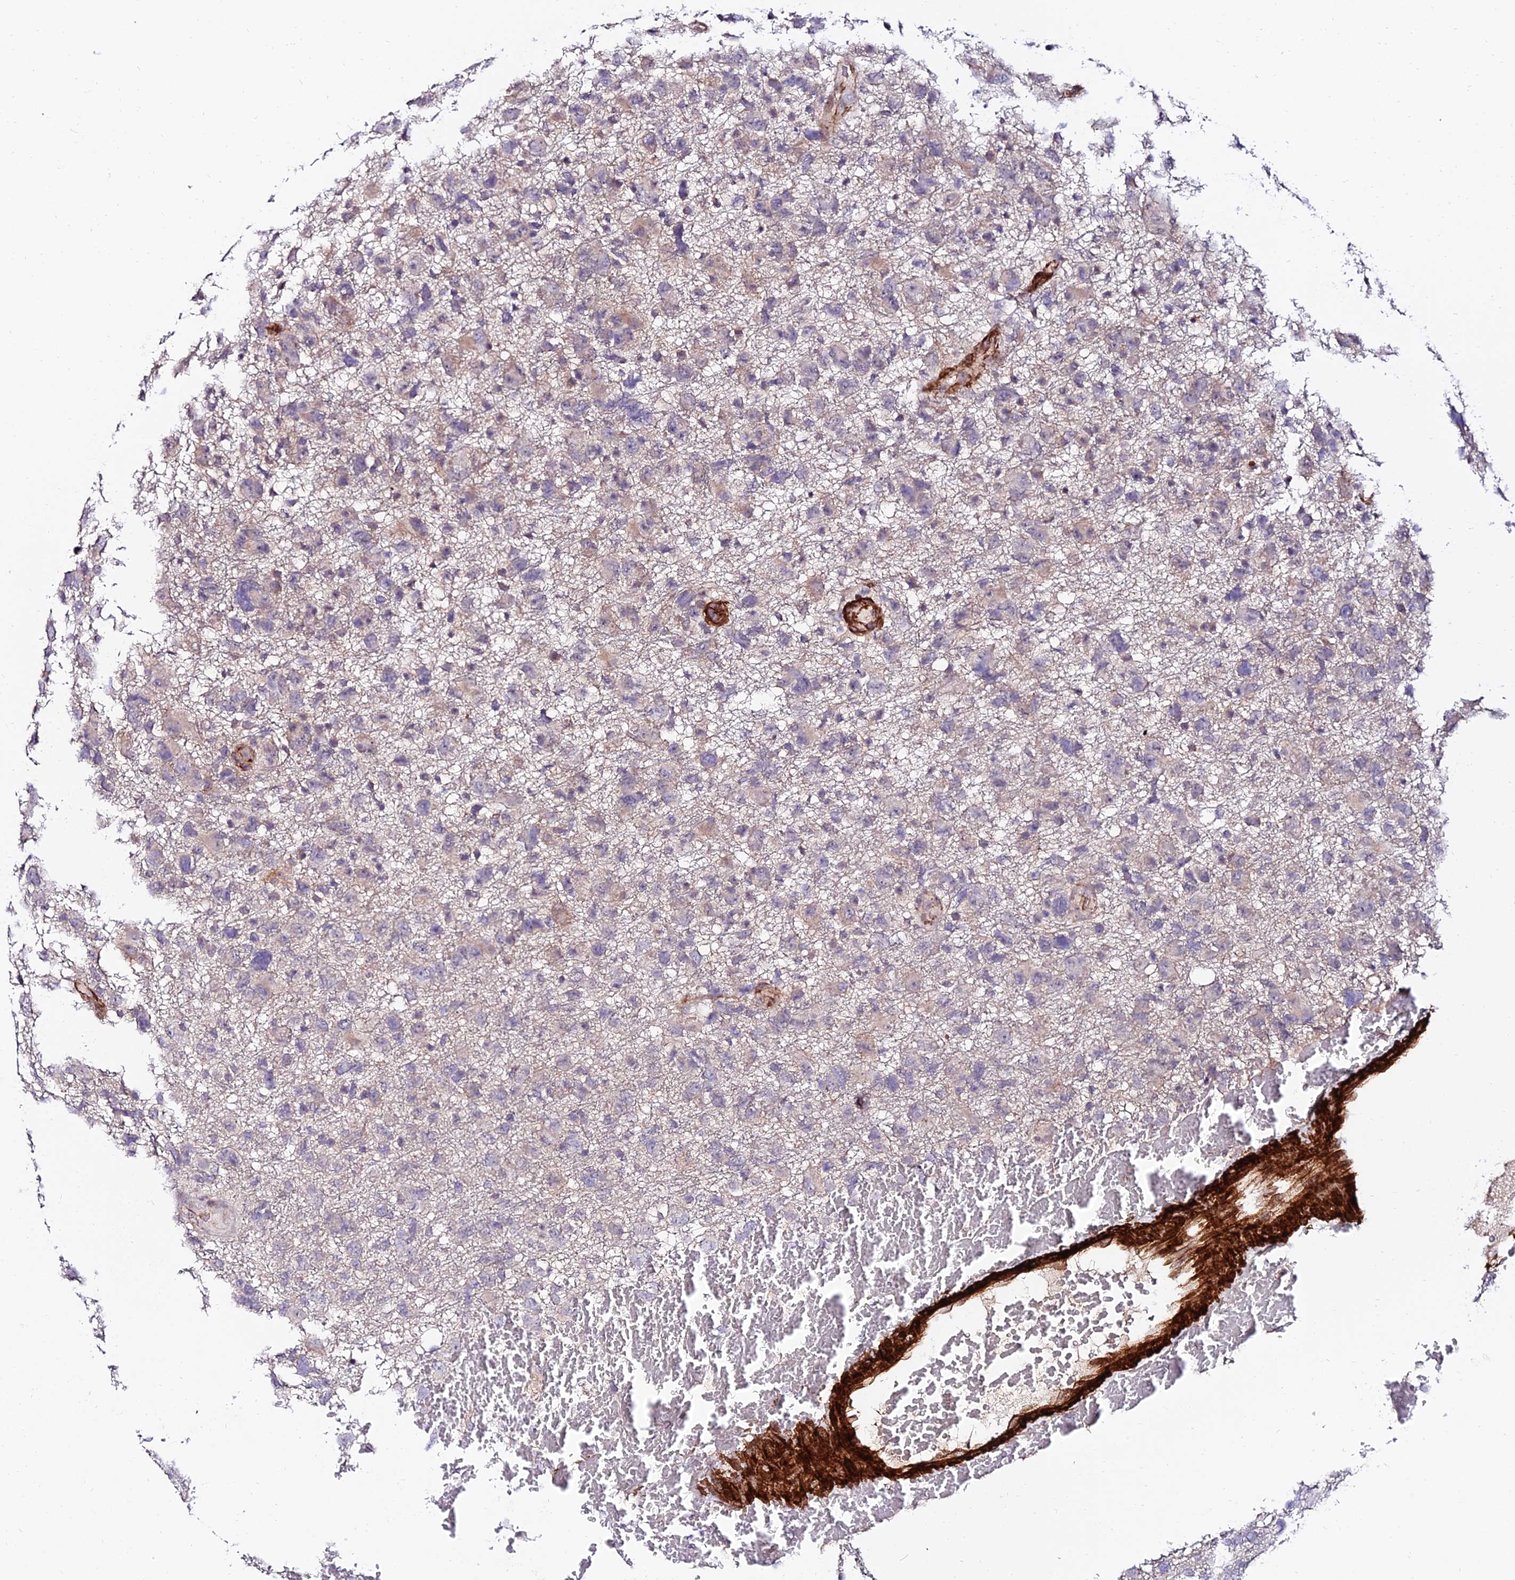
{"staining": {"intensity": "weak", "quantity": "<25%", "location": "cytoplasmic/membranous"}, "tissue": "glioma", "cell_type": "Tumor cells", "image_type": "cancer", "snomed": [{"axis": "morphology", "description": "Glioma, malignant, High grade"}, {"axis": "topography", "description": "Brain"}], "caption": "Immunohistochemistry (IHC) of glioma demonstrates no expression in tumor cells. Nuclei are stained in blue.", "gene": "ALDH3B2", "patient": {"sex": "male", "age": 61}}